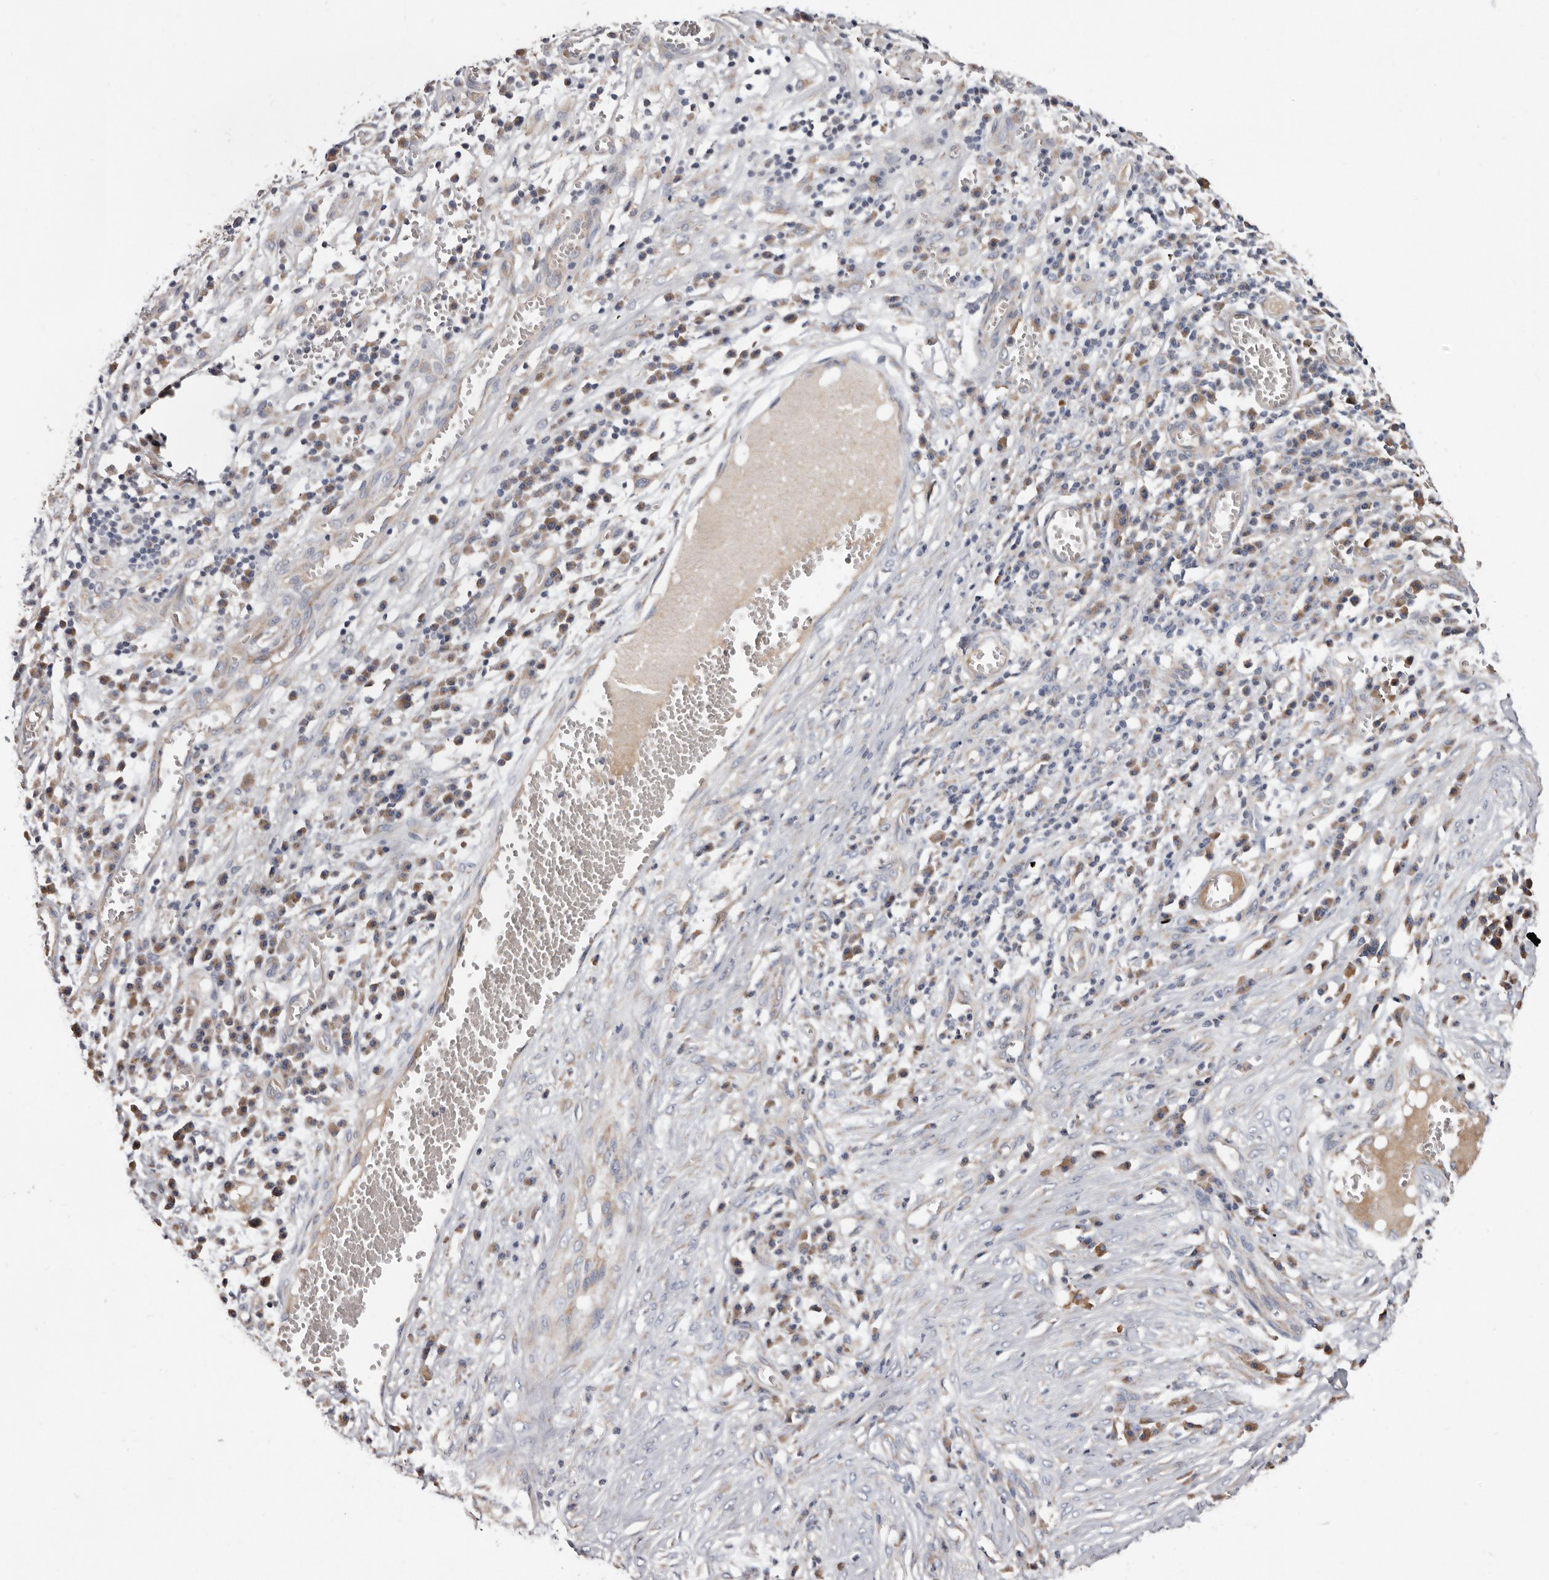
{"staining": {"intensity": "weak", "quantity": "<25%", "location": "cytoplasmic/membranous"}, "tissue": "skin cancer", "cell_type": "Tumor cells", "image_type": "cancer", "snomed": [{"axis": "morphology", "description": "Basal cell carcinoma"}, {"axis": "topography", "description": "Skin"}], "caption": "Tumor cells show no significant protein expression in skin basal cell carcinoma. The staining was performed using DAB to visualize the protein expression in brown, while the nuclei were stained in blue with hematoxylin (Magnification: 20x).", "gene": "ASIC5", "patient": {"sex": "female", "age": 64}}